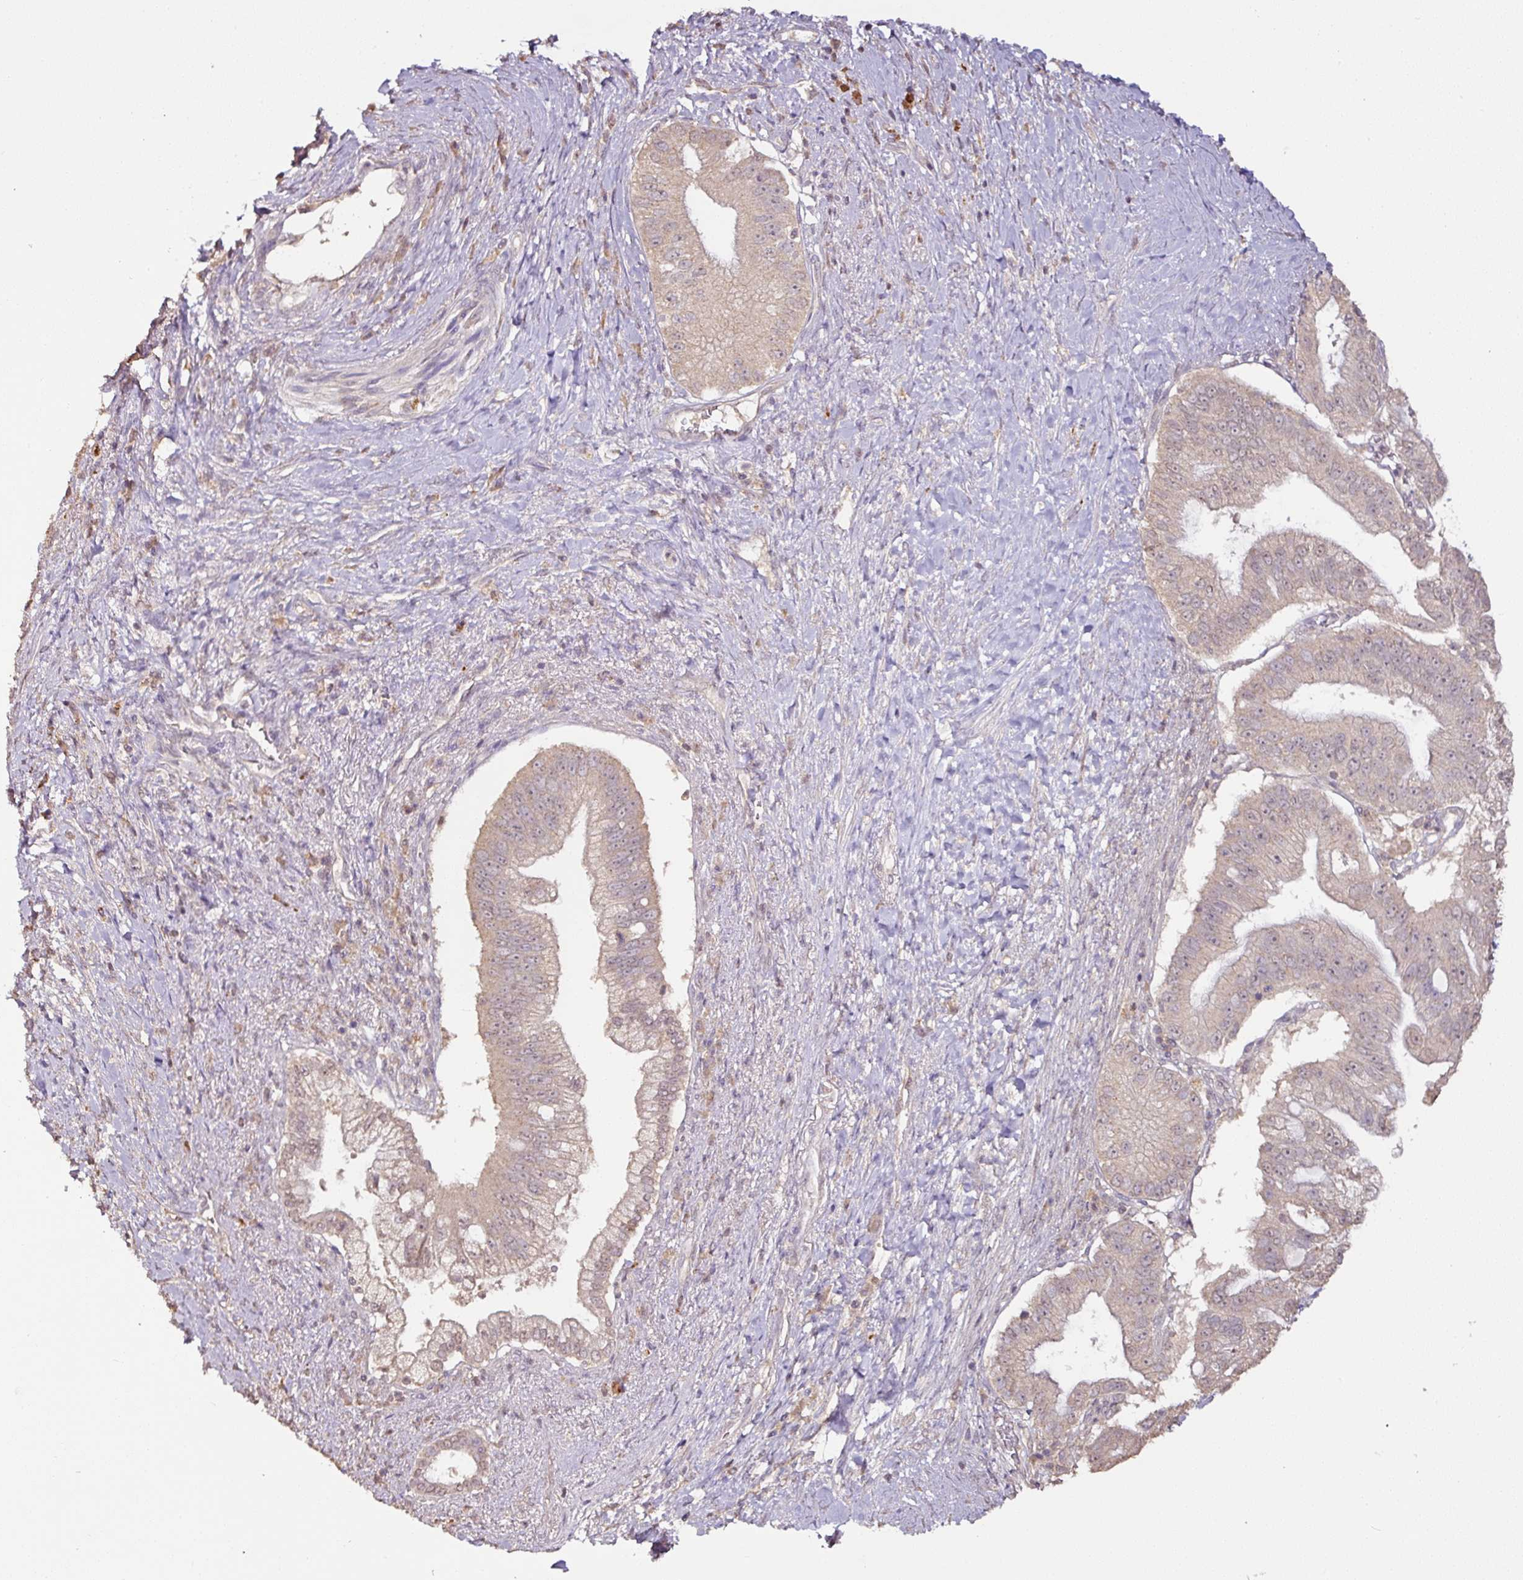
{"staining": {"intensity": "weak", "quantity": "25%-75%", "location": "cytoplasmic/membranous,nuclear"}, "tissue": "pancreatic cancer", "cell_type": "Tumor cells", "image_type": "cancer", "snomed": [{"axis": "morphology", "description": "Adenocarcinoma, NOS"}, {"axis": "topography", "description": "Pancreas"}], "caption": "Tumor cells reveal weak cytoplasmic/membranous and nuclear positivity in about 25%-75% of cells in adenocarcinoma (pancreatic).", "gene": "RPL38", "patient": {"sex": "male", "age": 70}}